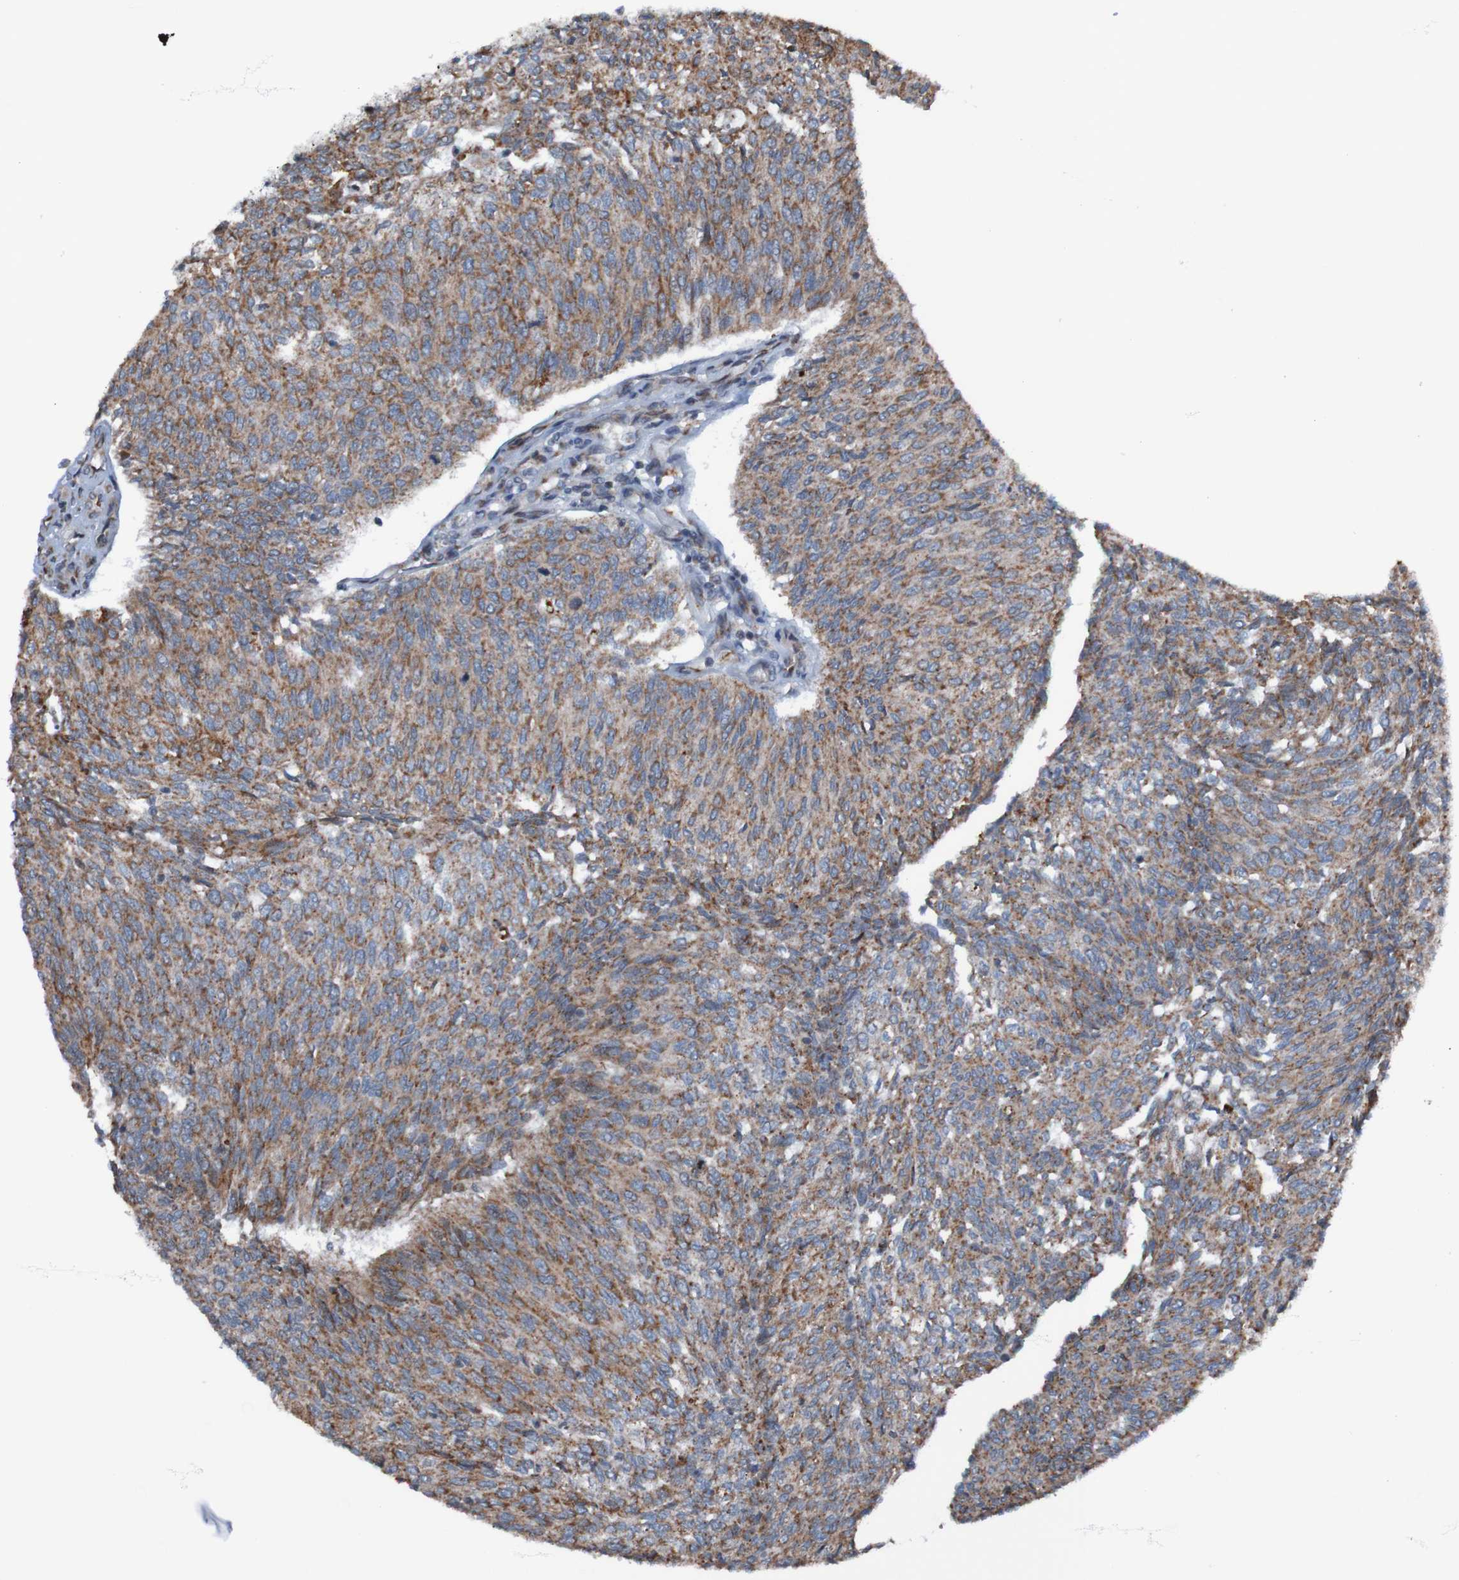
{"staining": {"intensity": "moderate", "quantity": ">75%", "location": "cytoplasmic/membranous"}, "tissue": "urothelial cancer", "cell_type": "Tumor cells", "image_type": "cancer", "snomed": [{"axis": "morphology", "description": "Urothelial carcinoma, Low grade"}, {"axis": "topography", "description": "Urinary bladder"}], "caption": "Immunohistochemistry photomicrograph of urothelial cancer stained for a protein (brown), which reveals medium levels of moderate cytoplasmic/membranous positivity in about >75% of tumor cells.", "gene": "UNG", "patient": {"sex": "female", "age": 79}}